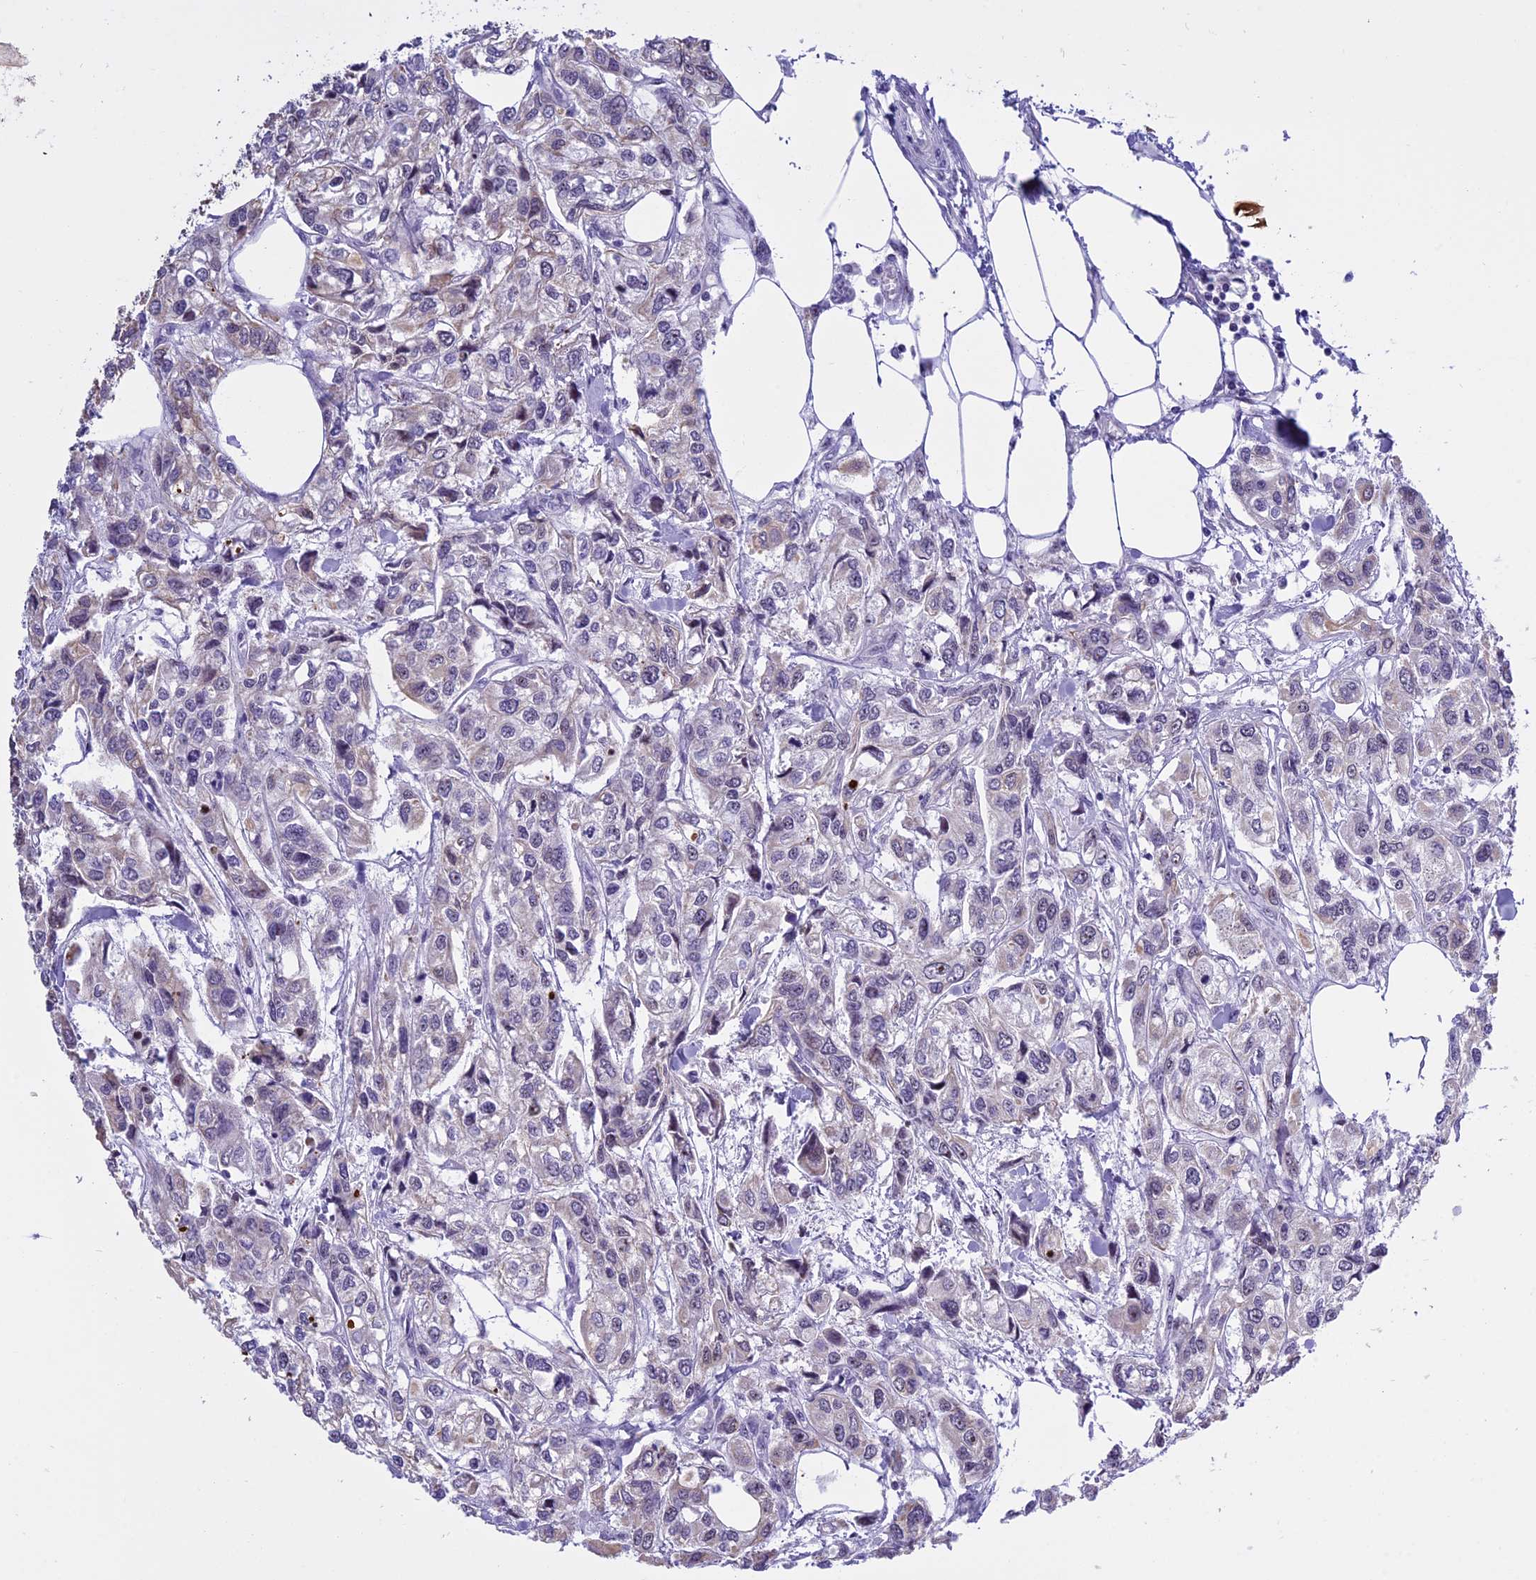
{"staining": {"intensity": "weak", "quantity": "<25%", "location": "cytoplasmic/membranous"}, "tissue": "urothelial cancer", "cell_type": "Tumor cells", "image_type": "cancer", "snomed": [{"axis": "morphology", "description": "Urothelial carcinoma, High grade"}, {"axis": "topography", "description": "Urinary bladder"}], "caption": "This is an immunohistochemistry micrograph of urothelial cancer. There is no positivity in tumor cells.", "gene": "TBL3", "patient": {"sex": "male", "age": 67}}